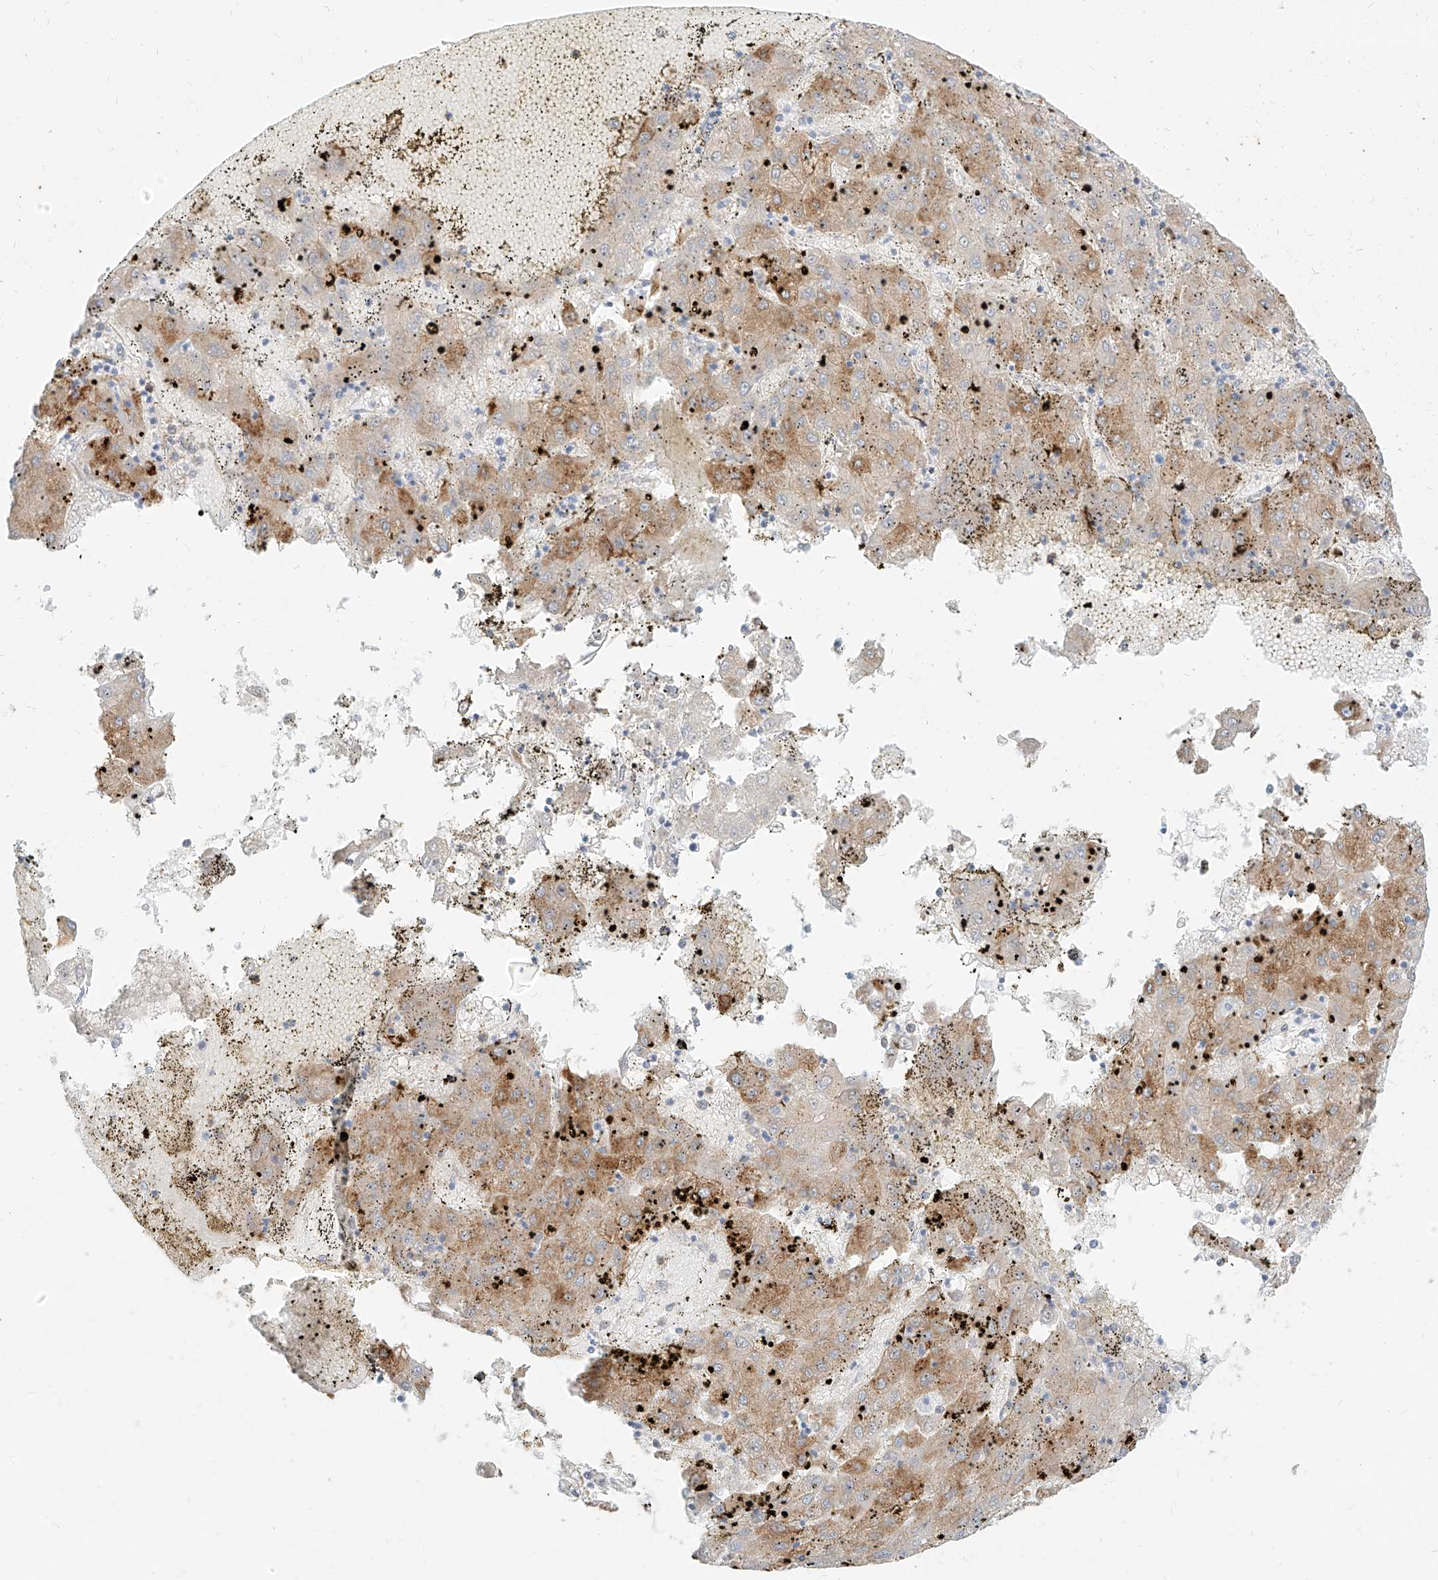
{"staining": {"intensity": "moderate", "quantity": "<25%", "location": "cytoplasmic/membranous"}, "tissue": "liver cancer", "cell_type": "Tumor cells", "image_type": "cancer", "snomed": [{"axis": "morphology", "description": "Carcinoma, Hepatocellular, NOS"}, {"axis": "topography", "description": "Liver"}], "caption": "Liver hepatocellular carcinoma stained for a protein (brown) shows moderate cytoplasmic/membranous positive expression in about <25% of tumor cells.", "gene": "PGD", "patient": {"sex": "male", "age": 72}}